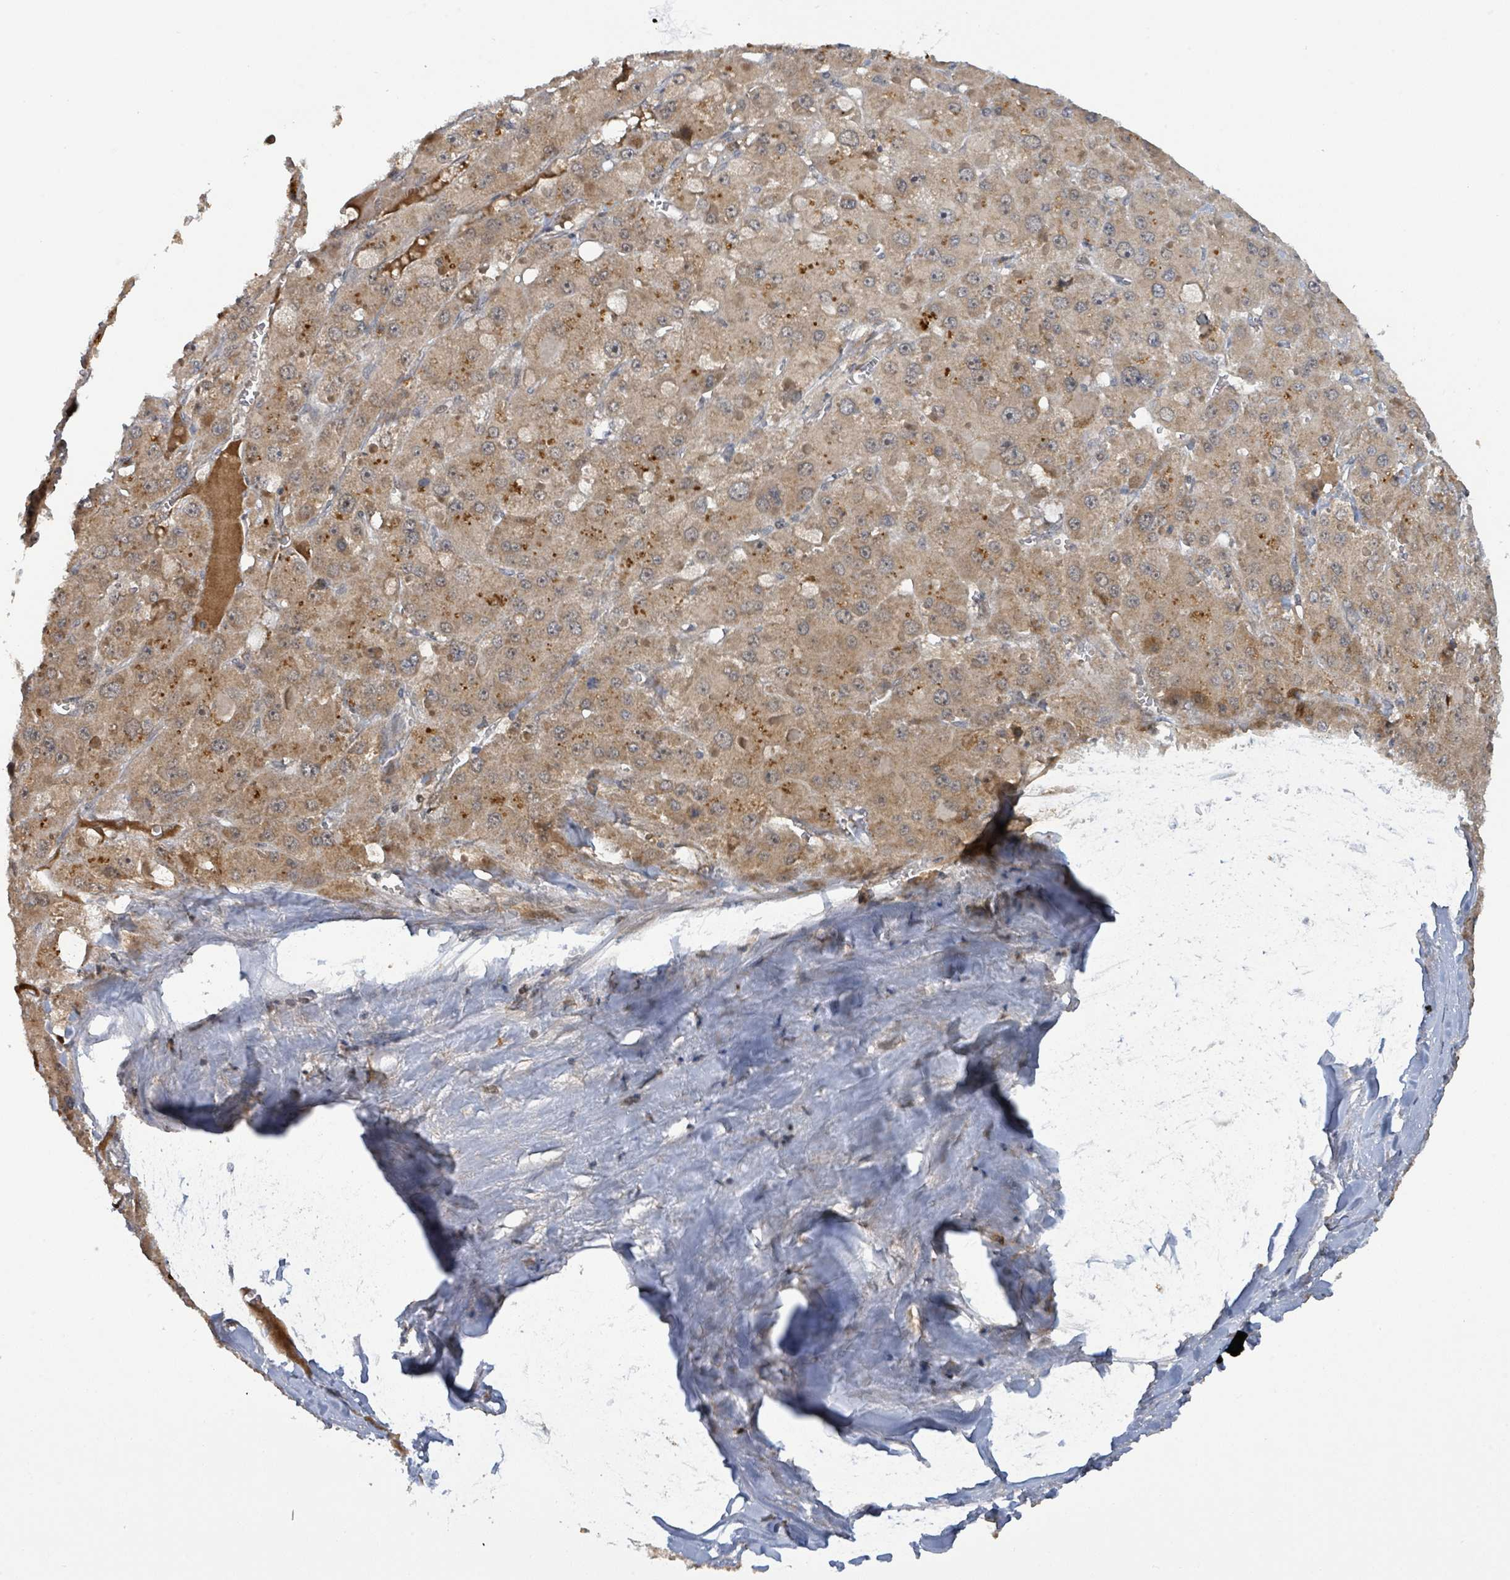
{"staining": {"intensity": "moderate", "quantity": ">75%", "location": "cytoplasmic/membranous"}, "tissue": "liver cancer", "cell_type": "Tumor cells", "image_type": "cancer", "snomed": [{"axis": "morphology", "description": "Carcinoma, Hepatocellular, NOS"}, {"axis": "topography", "description": "Liver"}], "caption": "Liver cancer stained for a protein demonstrates moderate cytoplasmic/membranous positivity in tumor cells. (brown staining indicates protein expression, while blue staining denotes nuclei).", "gene": "ITGA11", "patient": {"sex": "female", "age": 73}}